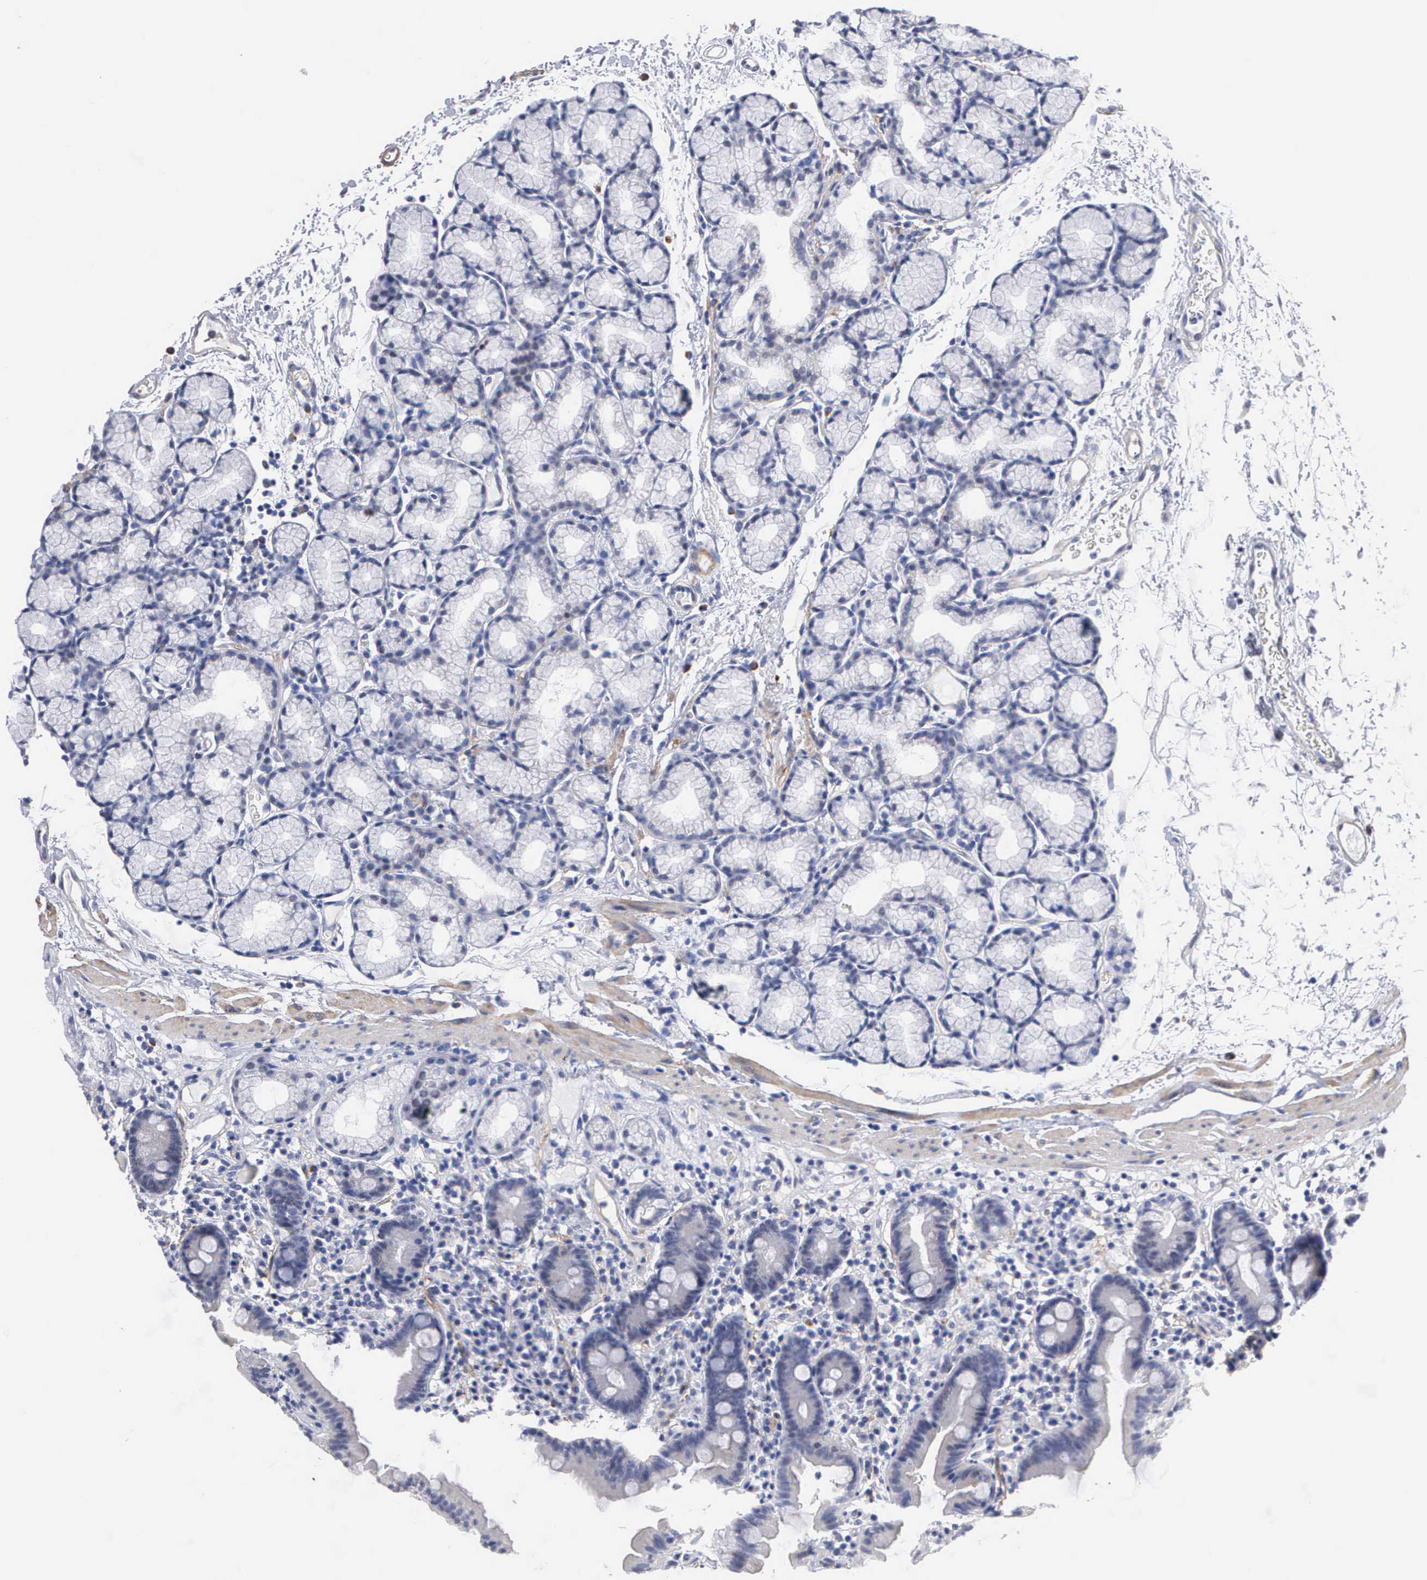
{"staining": {"intensity": "negative", "quantity": "none", "location": "none"}, "tissue": "duodenum", "cell_type": "Glandular cells", "image_type": "normal", "snomed": [{"axis": "morphology", "description": "Normal tissue, NOS"}, {"axis": "topography", "description": "Duodenum"}], "caption": "This is an immunohistochemistry (IHC) micrograph of benign human duodenum. There is no positivity in glandular cells.", "gene": "ELFN2", "patient": {"sex": "female", "age": 48}}